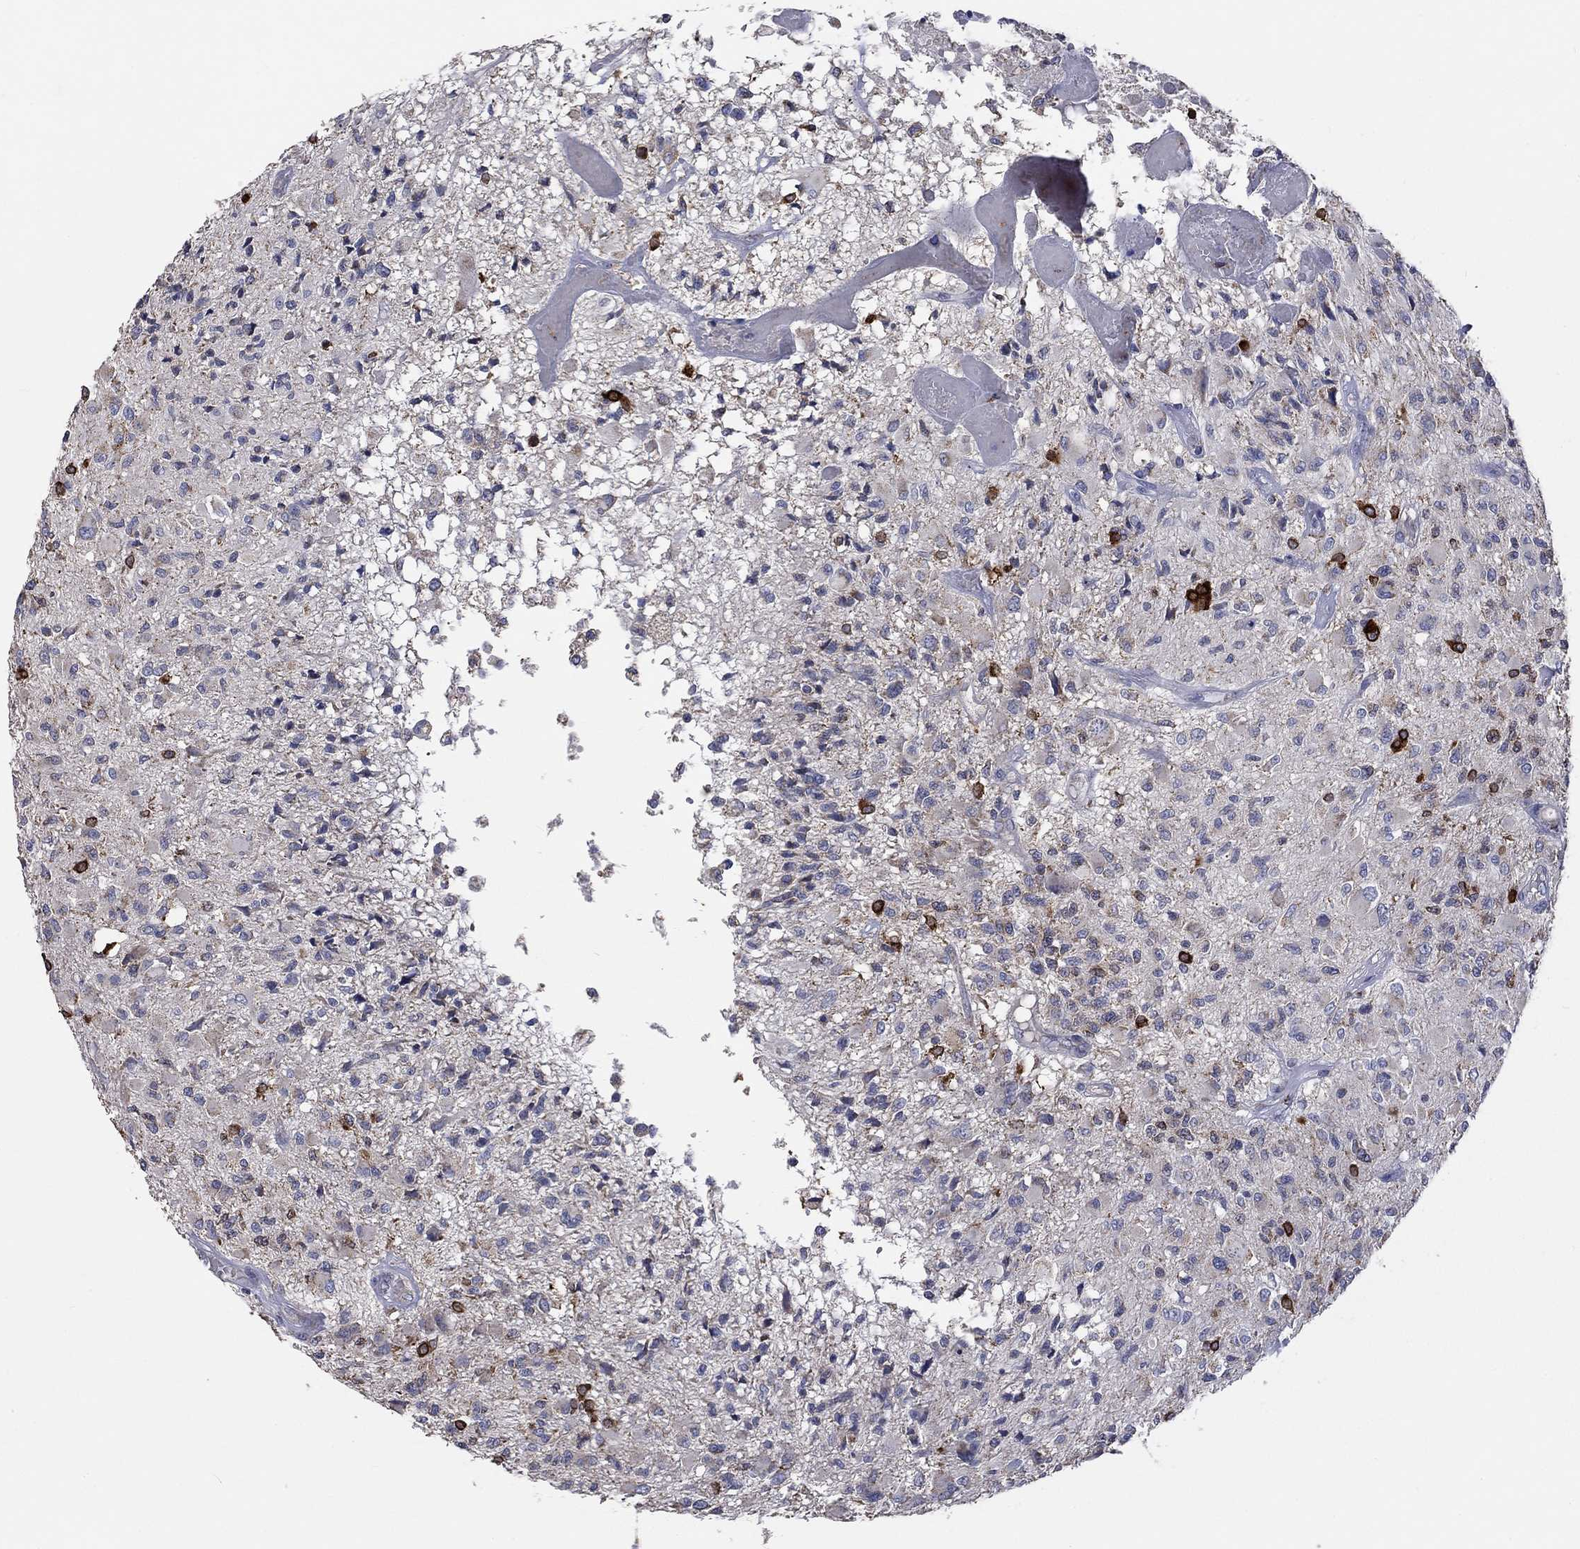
{"staining": {"intensity": "strong", "quantity": "<25%", "location": "cytoplasmic/membranous"}, "tissue": "glioma", "cell_type": "Tumor cells", "image_type": "cancer", "snomed": [{"axis": "morphology", "description": "Glioma, malignant, High grade"}, {"axis": "topography", "description": "Brain"}], "caption": "Strong cytoplasmic/membranous staining is appreciated in approximately <25% of tumor cells in malignant glioma (high-grade).", "gene": "UGT8", "patient": {"sex": "female", "age": 63}}